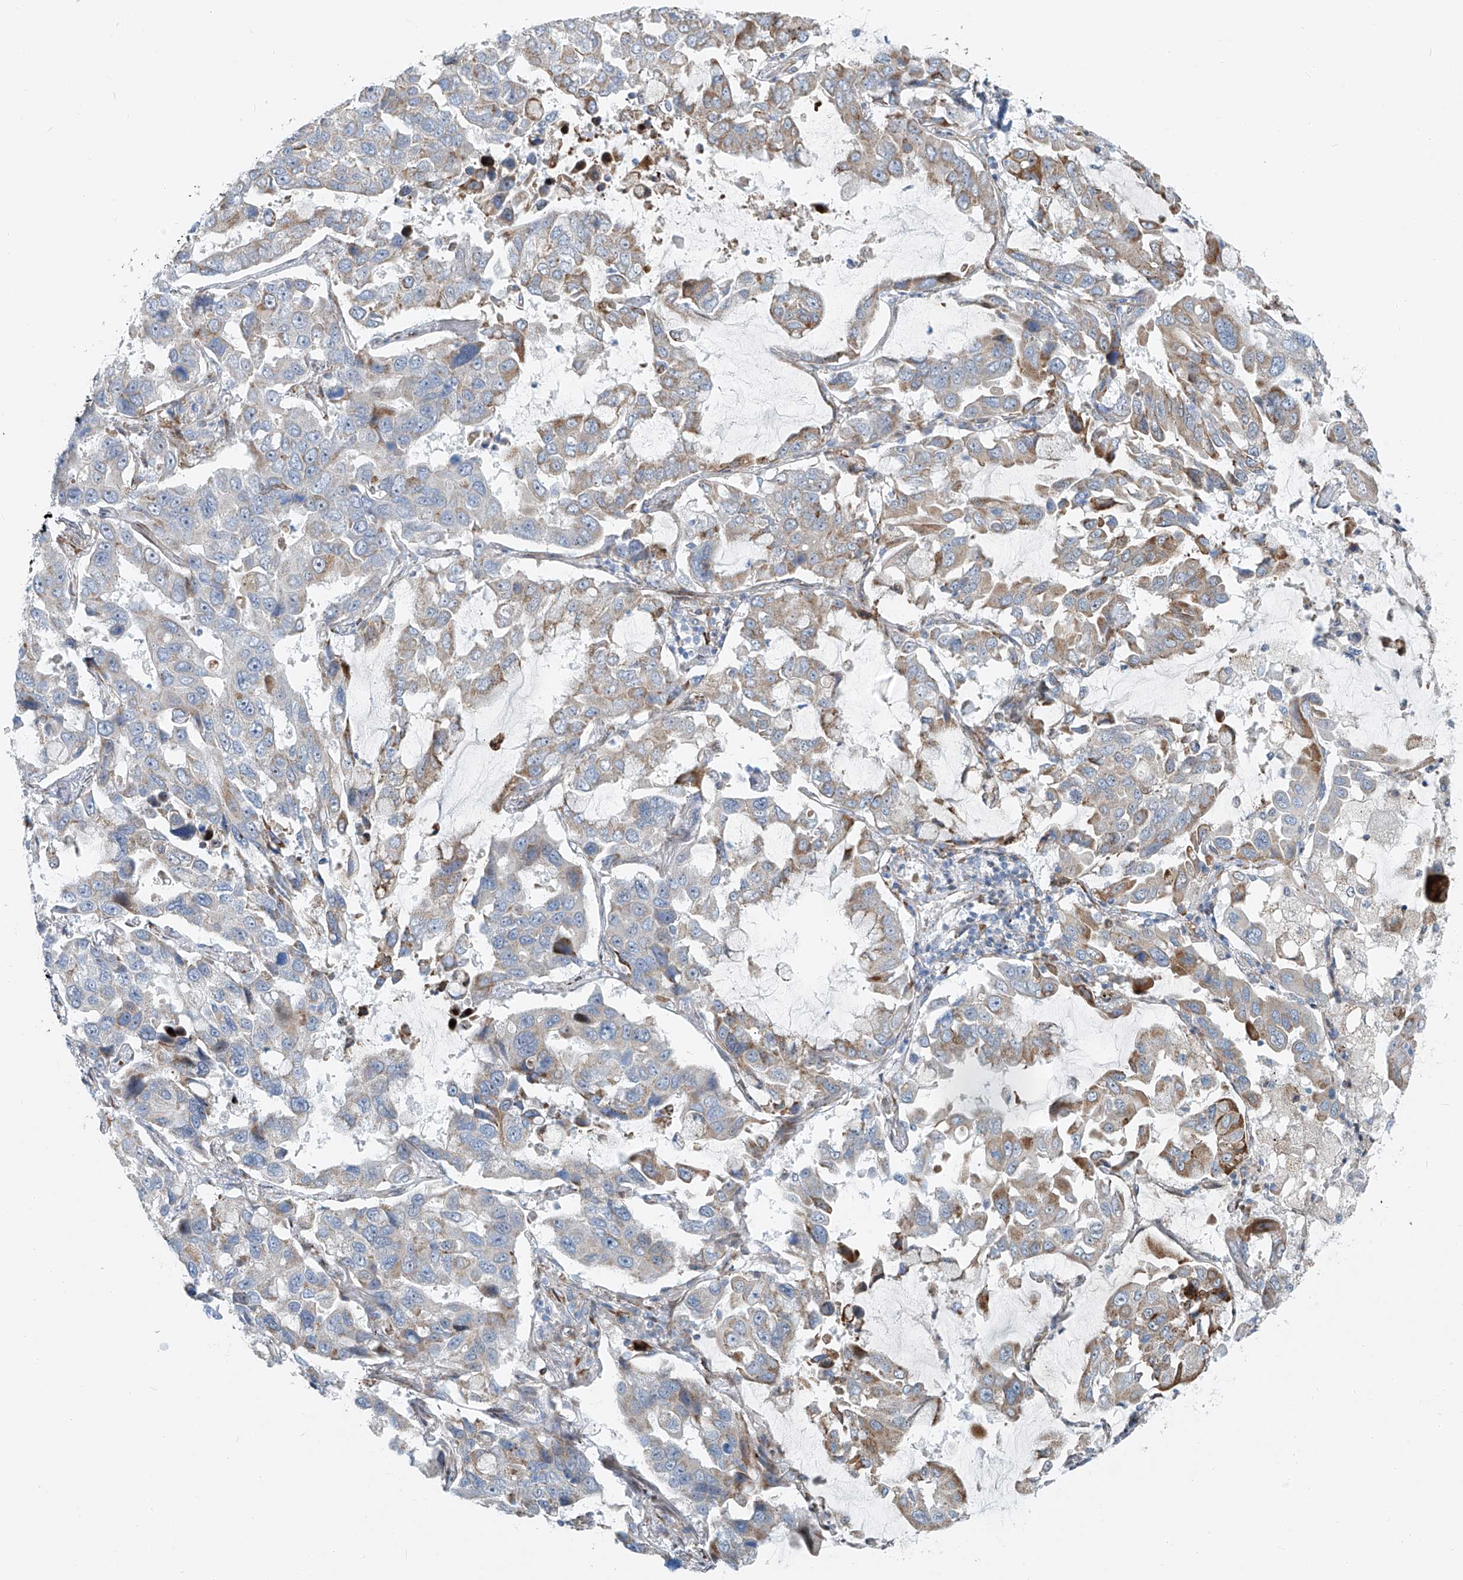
{"staining": {"intensity": "moderate", "quantity": "<25%", "location": "cytoplasmic/membranous"}, "tissue": "lung cancer", "cell_type": "Tumor cells", "image_type": "cancer", "snomed": [{"axis": "morphology", "description": "Adenocarcinoma, NOS"}, {"axis": "topography", "description": "Lung"}], "caption": "Immunohistochemical staining of lung cancer (adenocarcinoma) shows moderate cytoplasmic/membranous protein expression in approximately <25% of tumor cells.", "gene": "HIC2", "patient": {"sex": "male", "age": 64}}